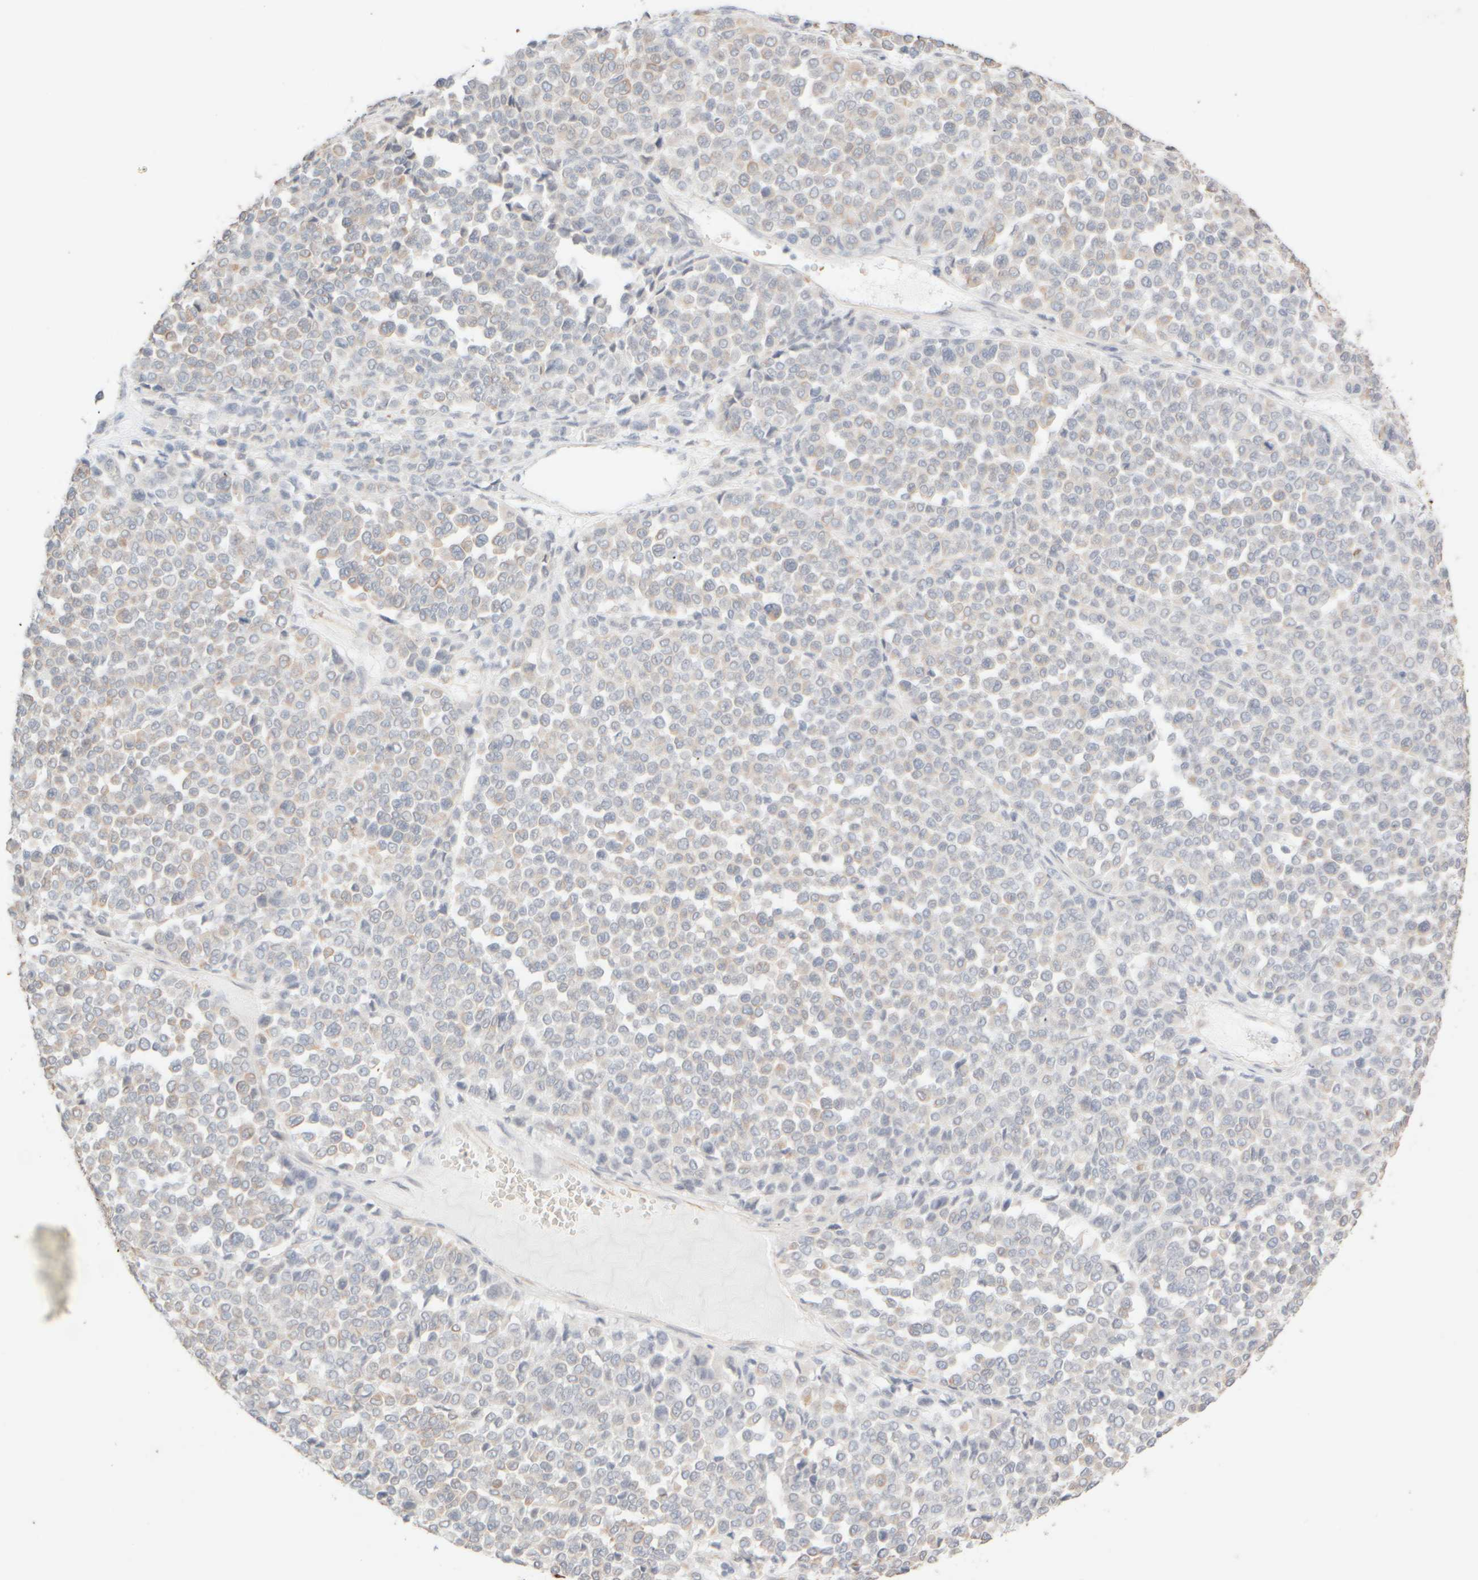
{"staining": {"intensity": "weak", "quantity": "<25%", "location": "cytoplasmic/membranous"}, "tissue": "melanoma", "cell_type": "Tumor cells", "image_type": "cancer", "snomed": [{"axis": "morphology", "description": "Malignant melanoma, Metastatic site"}, {"axis": "topography", "description": "Pancreas"}], "caption": "Malignant melanoma (metastatic site) was stained to show a protein in brown. There is no significant positivity in tumor cells.", "gene": "KRT15", "patient": {"sex": "female", "age": 30}}